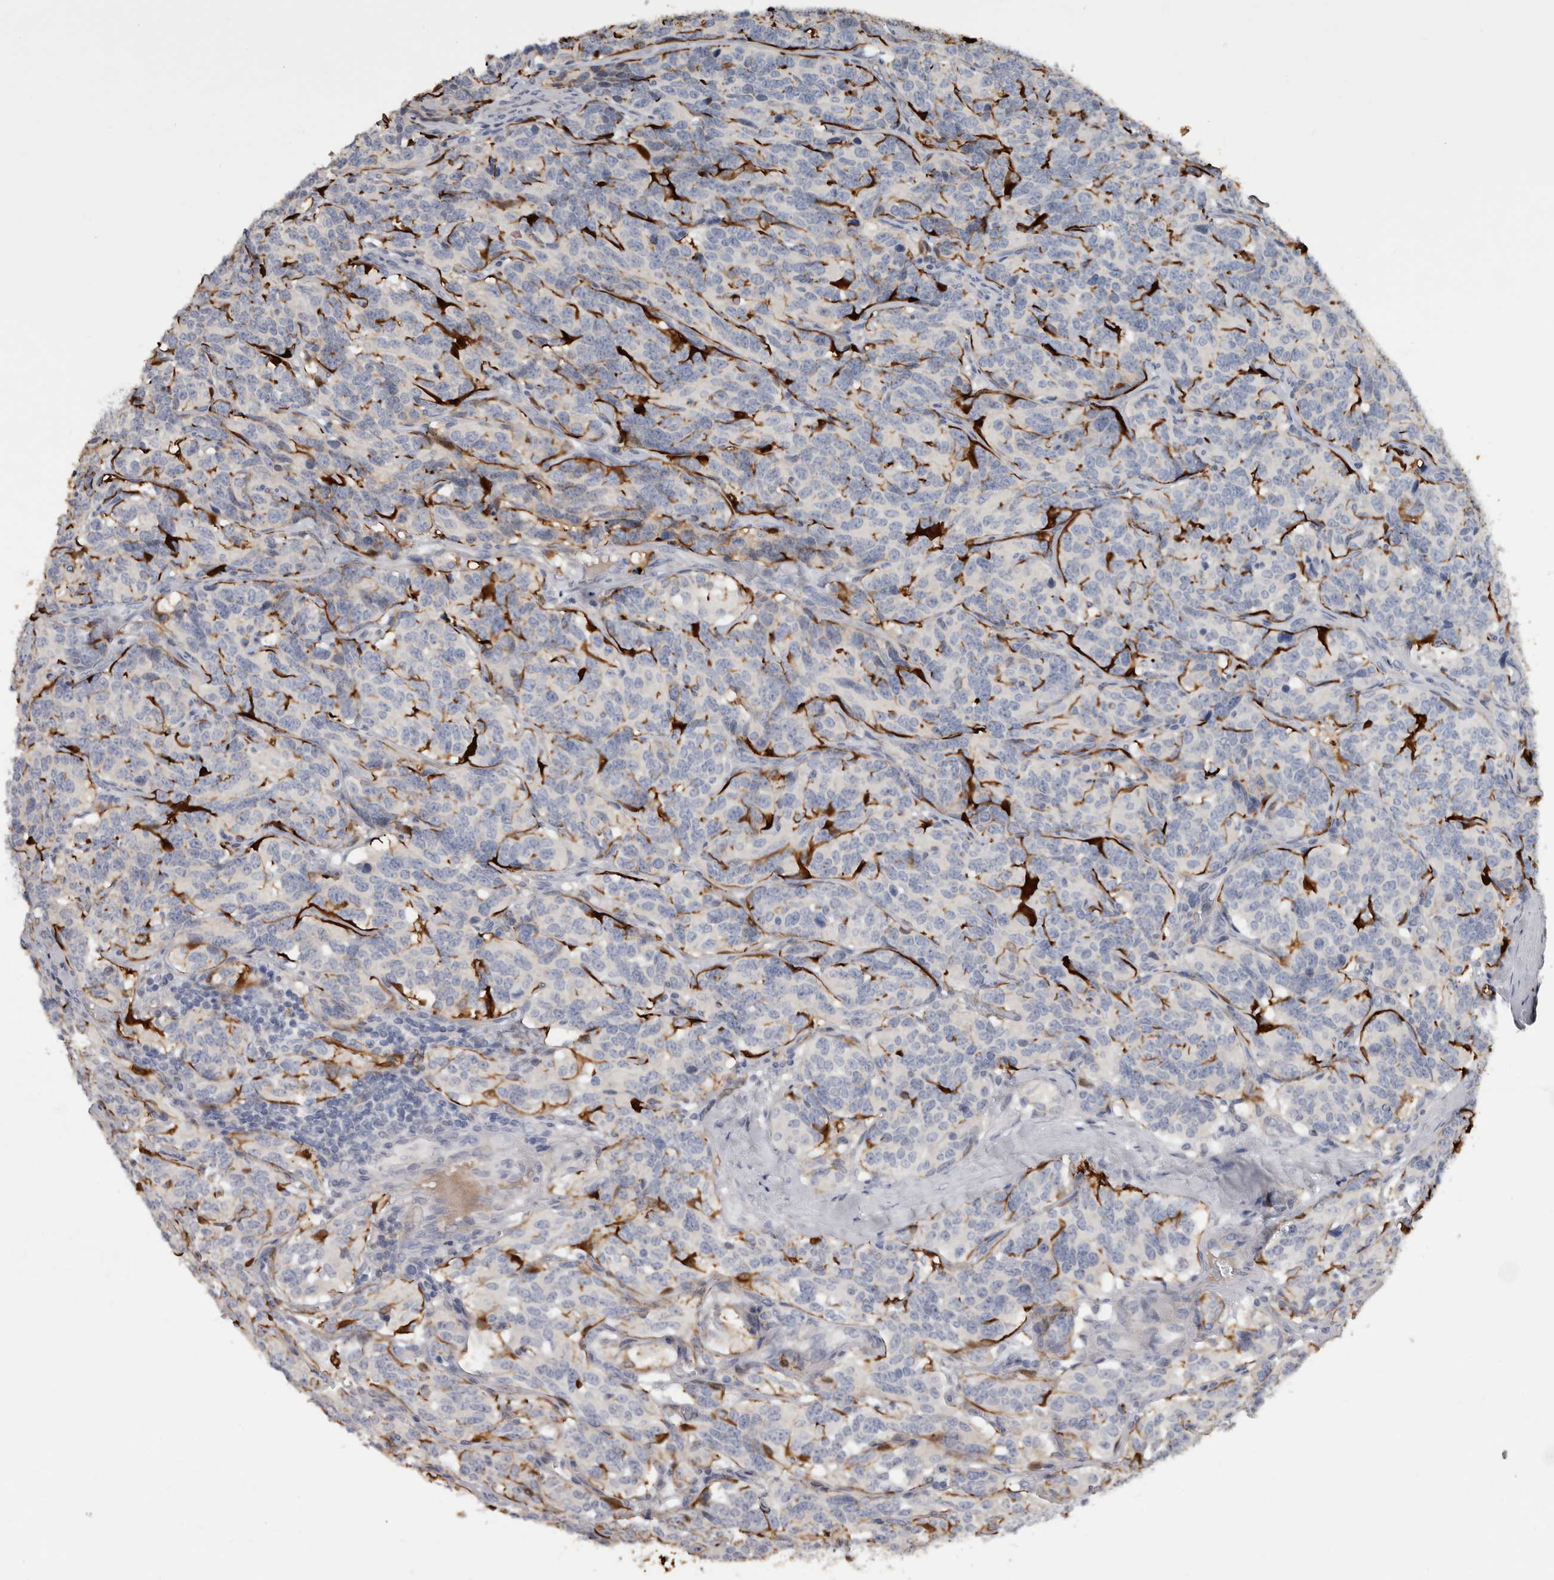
{"staining": {"intensity": "negative", "quantity": "none", "location": "none"}, "tissue": "carcinoid", "cell_type": "Tumor cells", "image_type": "cancer", "snomed": [{"axis": "morphology", "description": "Carcinoid, malignant, NOS"}, {"axis": "topography", "description": "Lung"}], "caption": "IHC image of human carcinoid stained for a protein (brown), which shows no positivity in tumor cells.", "gene": "FABP7", "patient": {"sex": "female", "age": 46}}